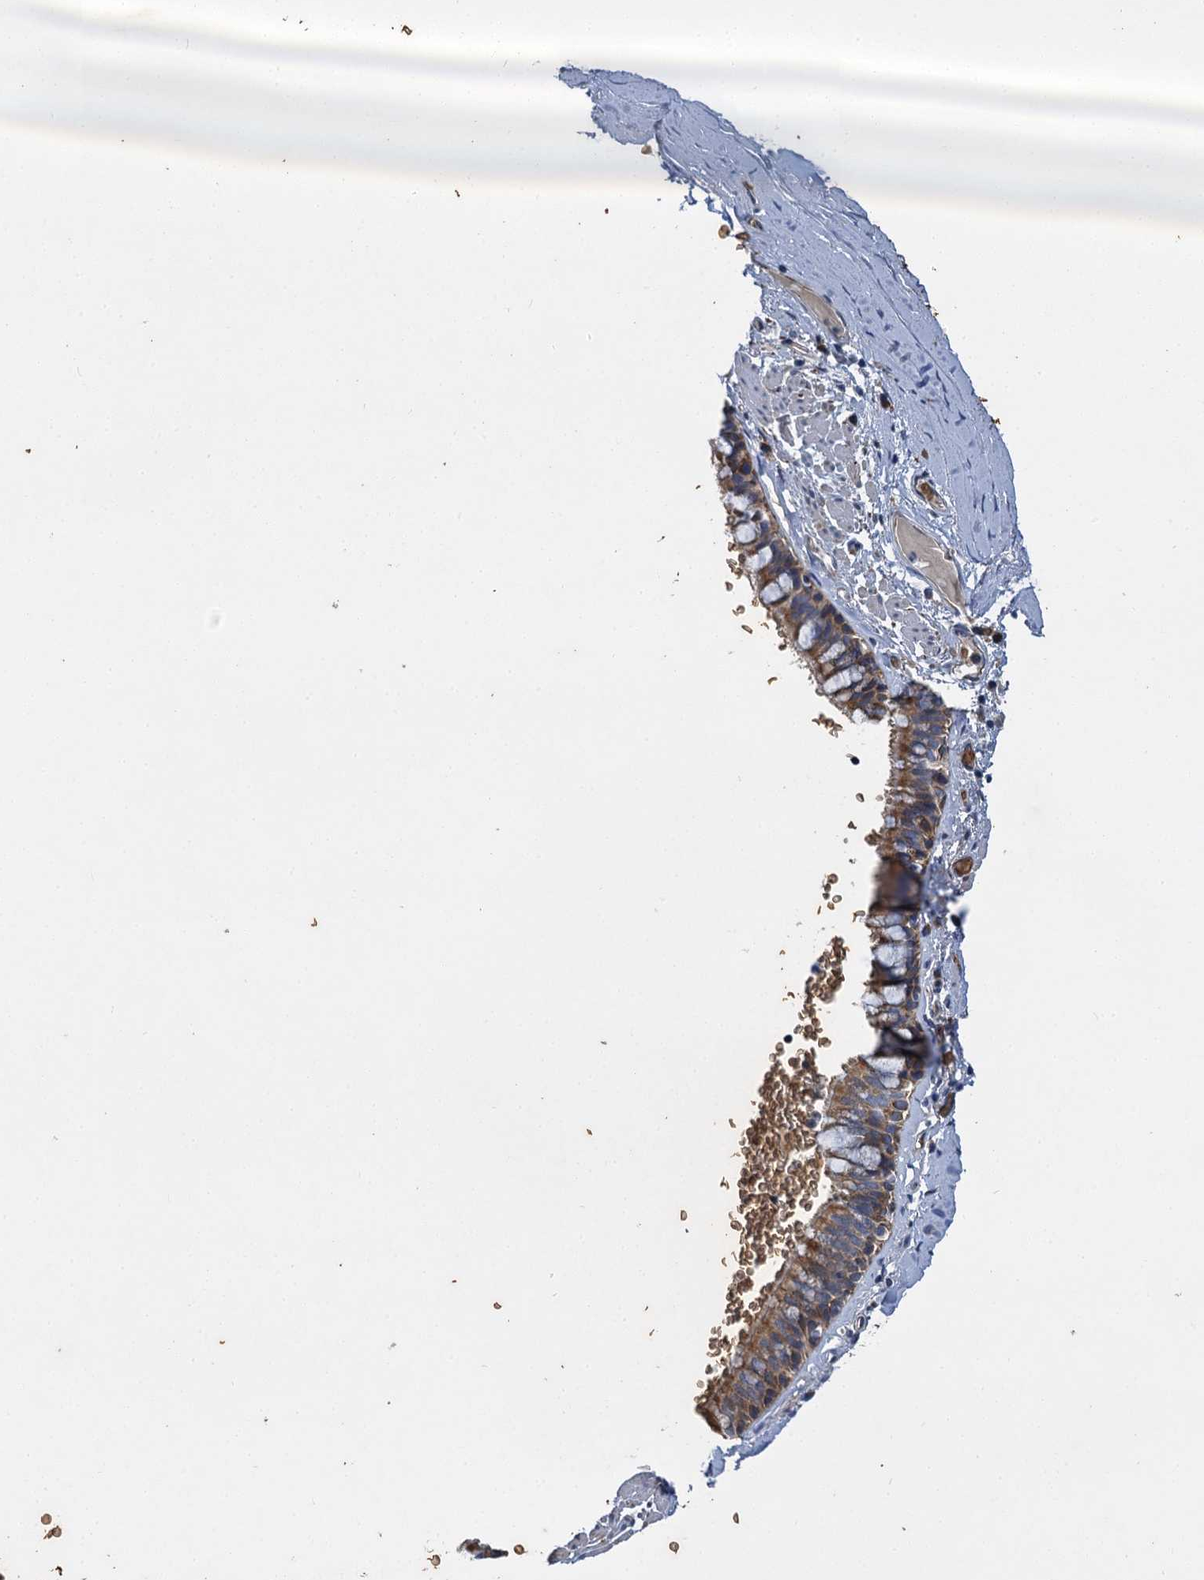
{"staining": {"intensity": "moderate", "quantity": ">75%", "location": "cytoplasmic/membranous"}, "tissue": "bronchus", "cell_type": "Respiratory epithelial cells", "image_type": "normal", "snomed": [{"axis": "morphology", "description": "Normal tissue, NOS"}, {"axis": "topography", "description": "Cartilage tissue"}, {"axis": "topography", "description": "Bronchus"}], "caption": "Respiratory epithelial cells display moderate cytoplasmic/membranous expression in about >75% of cells in benign bronchus.", "gene": "BCS1L", "patient": {"sex": "female", "age": 36}}